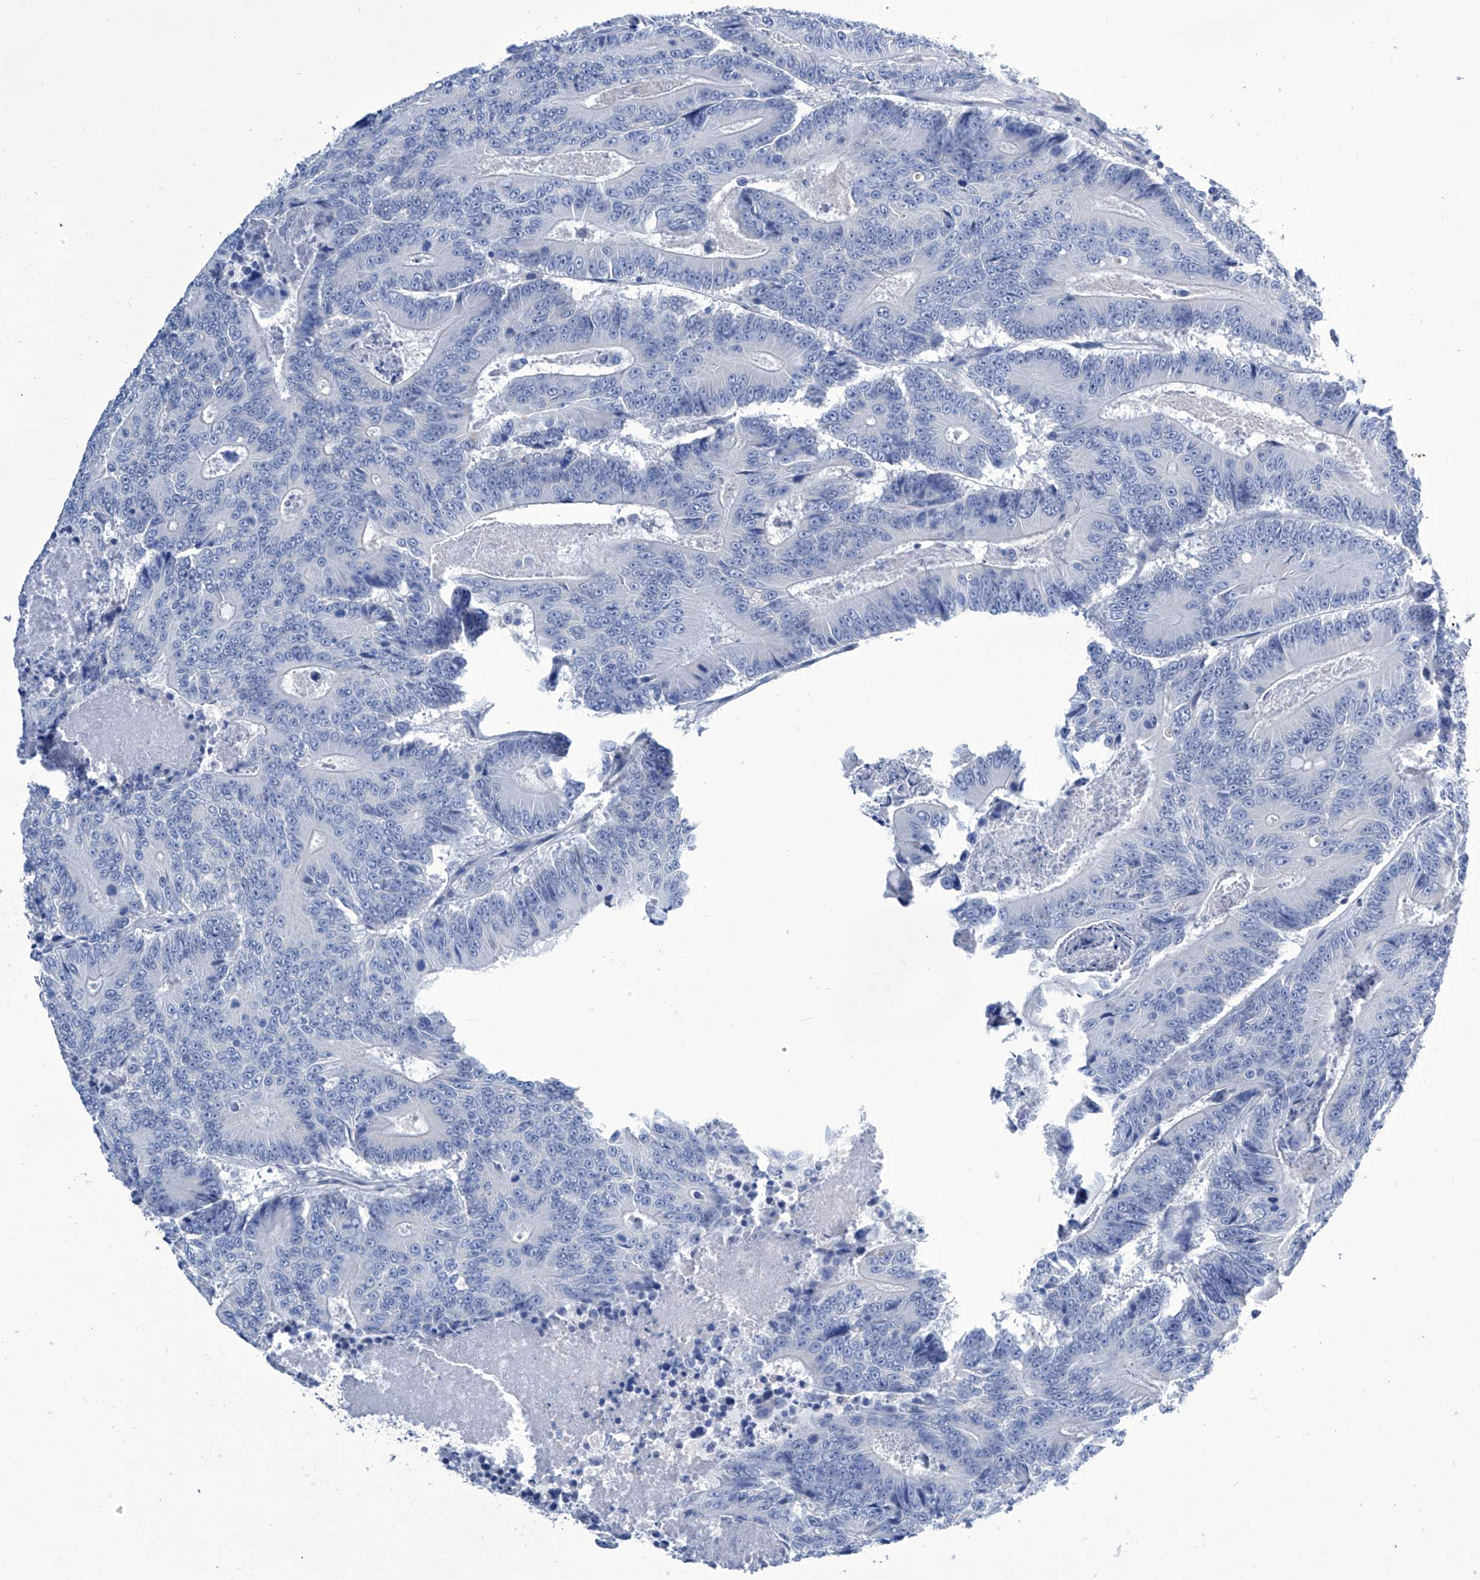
{"staining": {"intensity": "negative", "quantity": "none", "location": "none"}, "tissue": "colorectal cancer", "cell_type": "Tumor cells", "image_type": "cancer", "snomed": [{"axis": "morphology", "description": "Adenocarcinoma, NOS"}, {"axis": "topography", "description": "Colon"}], "caption": "This image is of colorectal cancer stained with immunohistochemistry to label a protein in brown with the nuclei are counter-stained blue. There is no expression in tumor cells.", "gene": "IMPA2", "patient": {"sex": "male", "age": 83}}